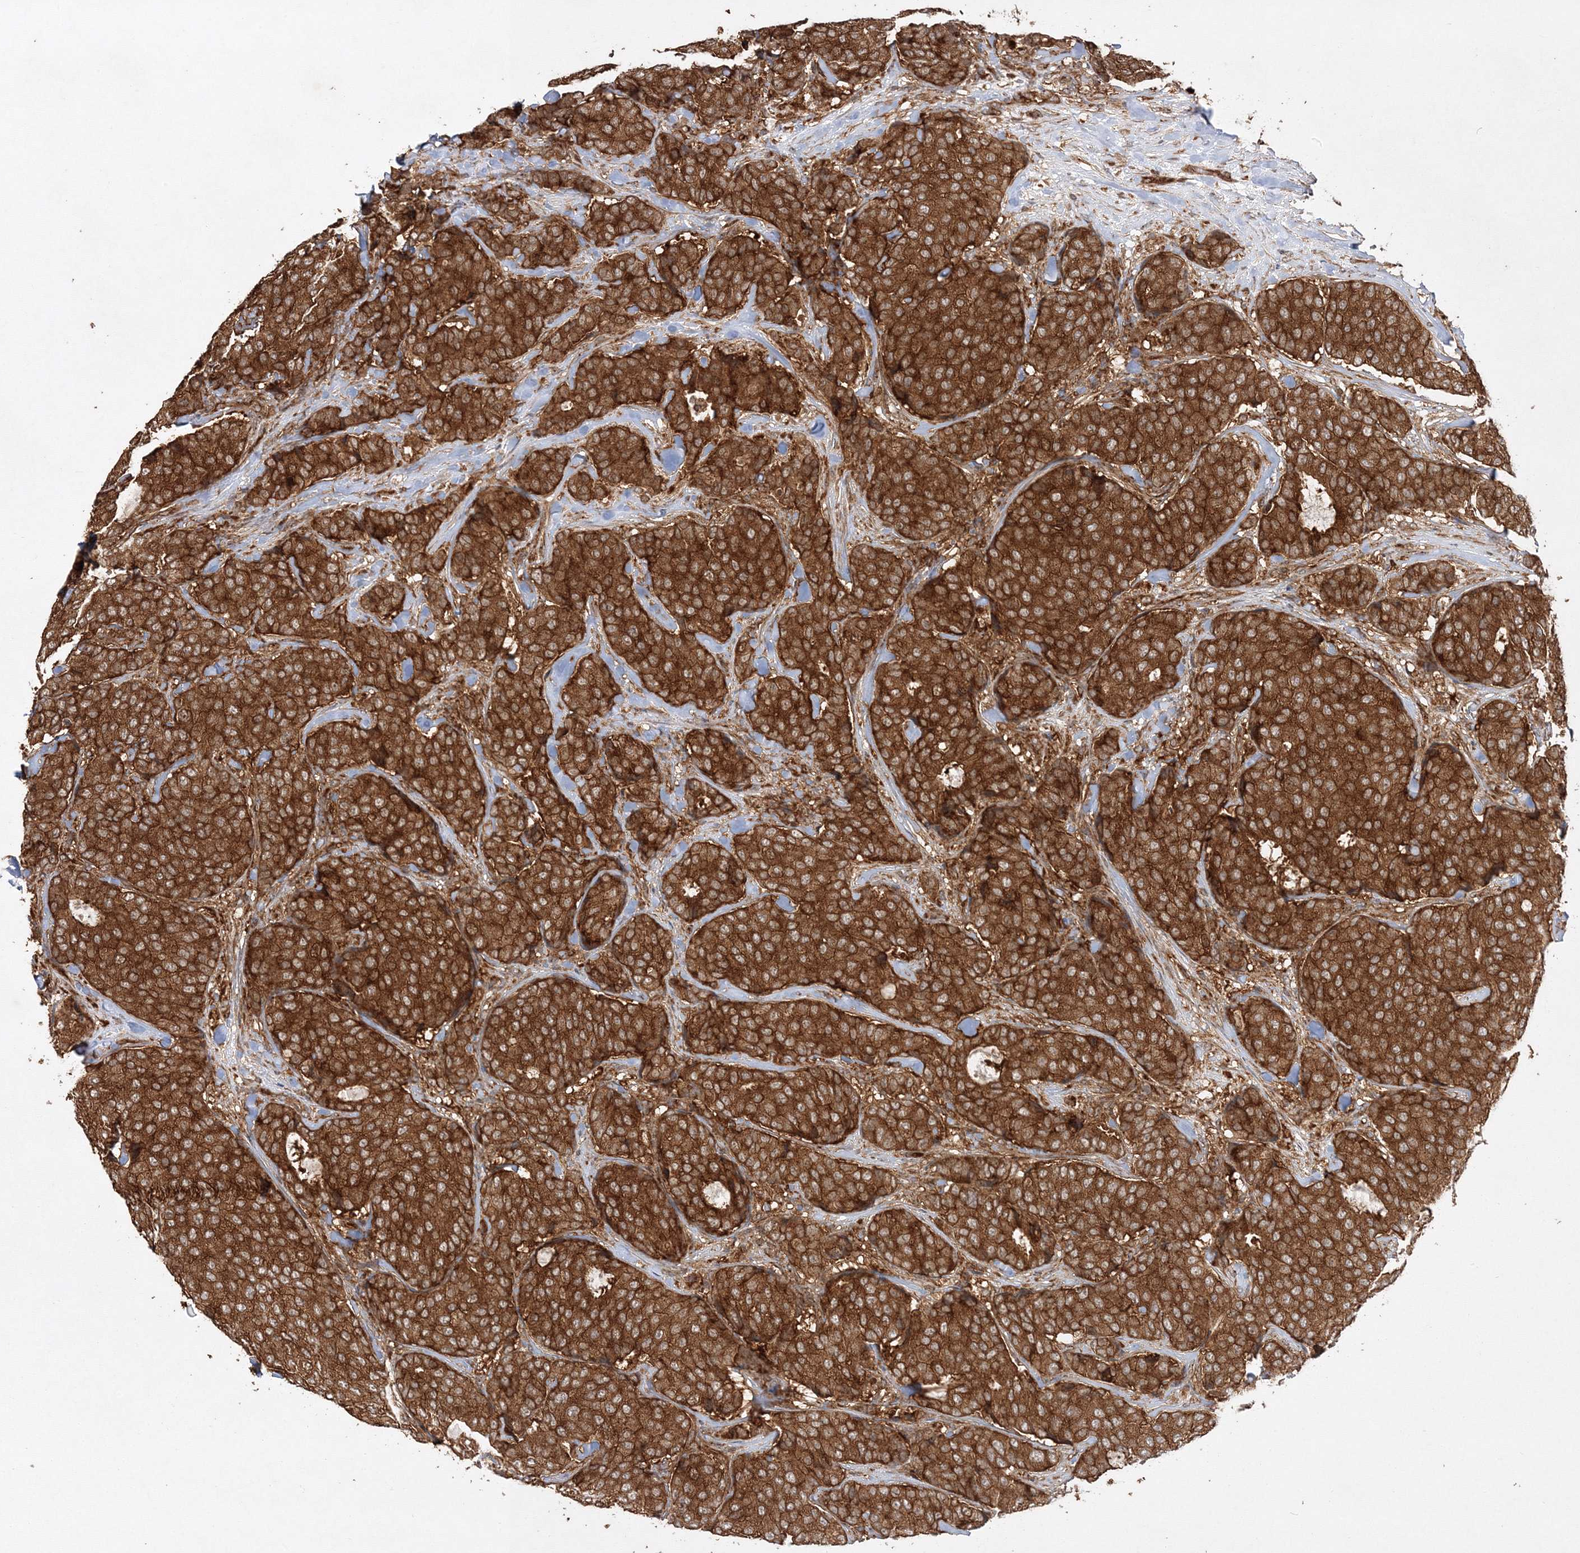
{"staining": {"intensity": "strong", "quantity": ">75%", "location": "cytoplasmic/membranous"}, "tissue": "breast cancer", "cell_type": "Tumor cells", "image_type": "cancer", "snomed": [{"axis": "morphology", "description": "Duct carcinoma"}, {"axis": "topography", "description": "Breast"}], "caption": "Protein analysis of invasive ductal carcinoma (breast) tissue reveals strong cytoplasmic/membranous staining in approximately >75% of tumor cells.", "gene": "WDR37", "patient": {"sex": "female", "age": 75}}